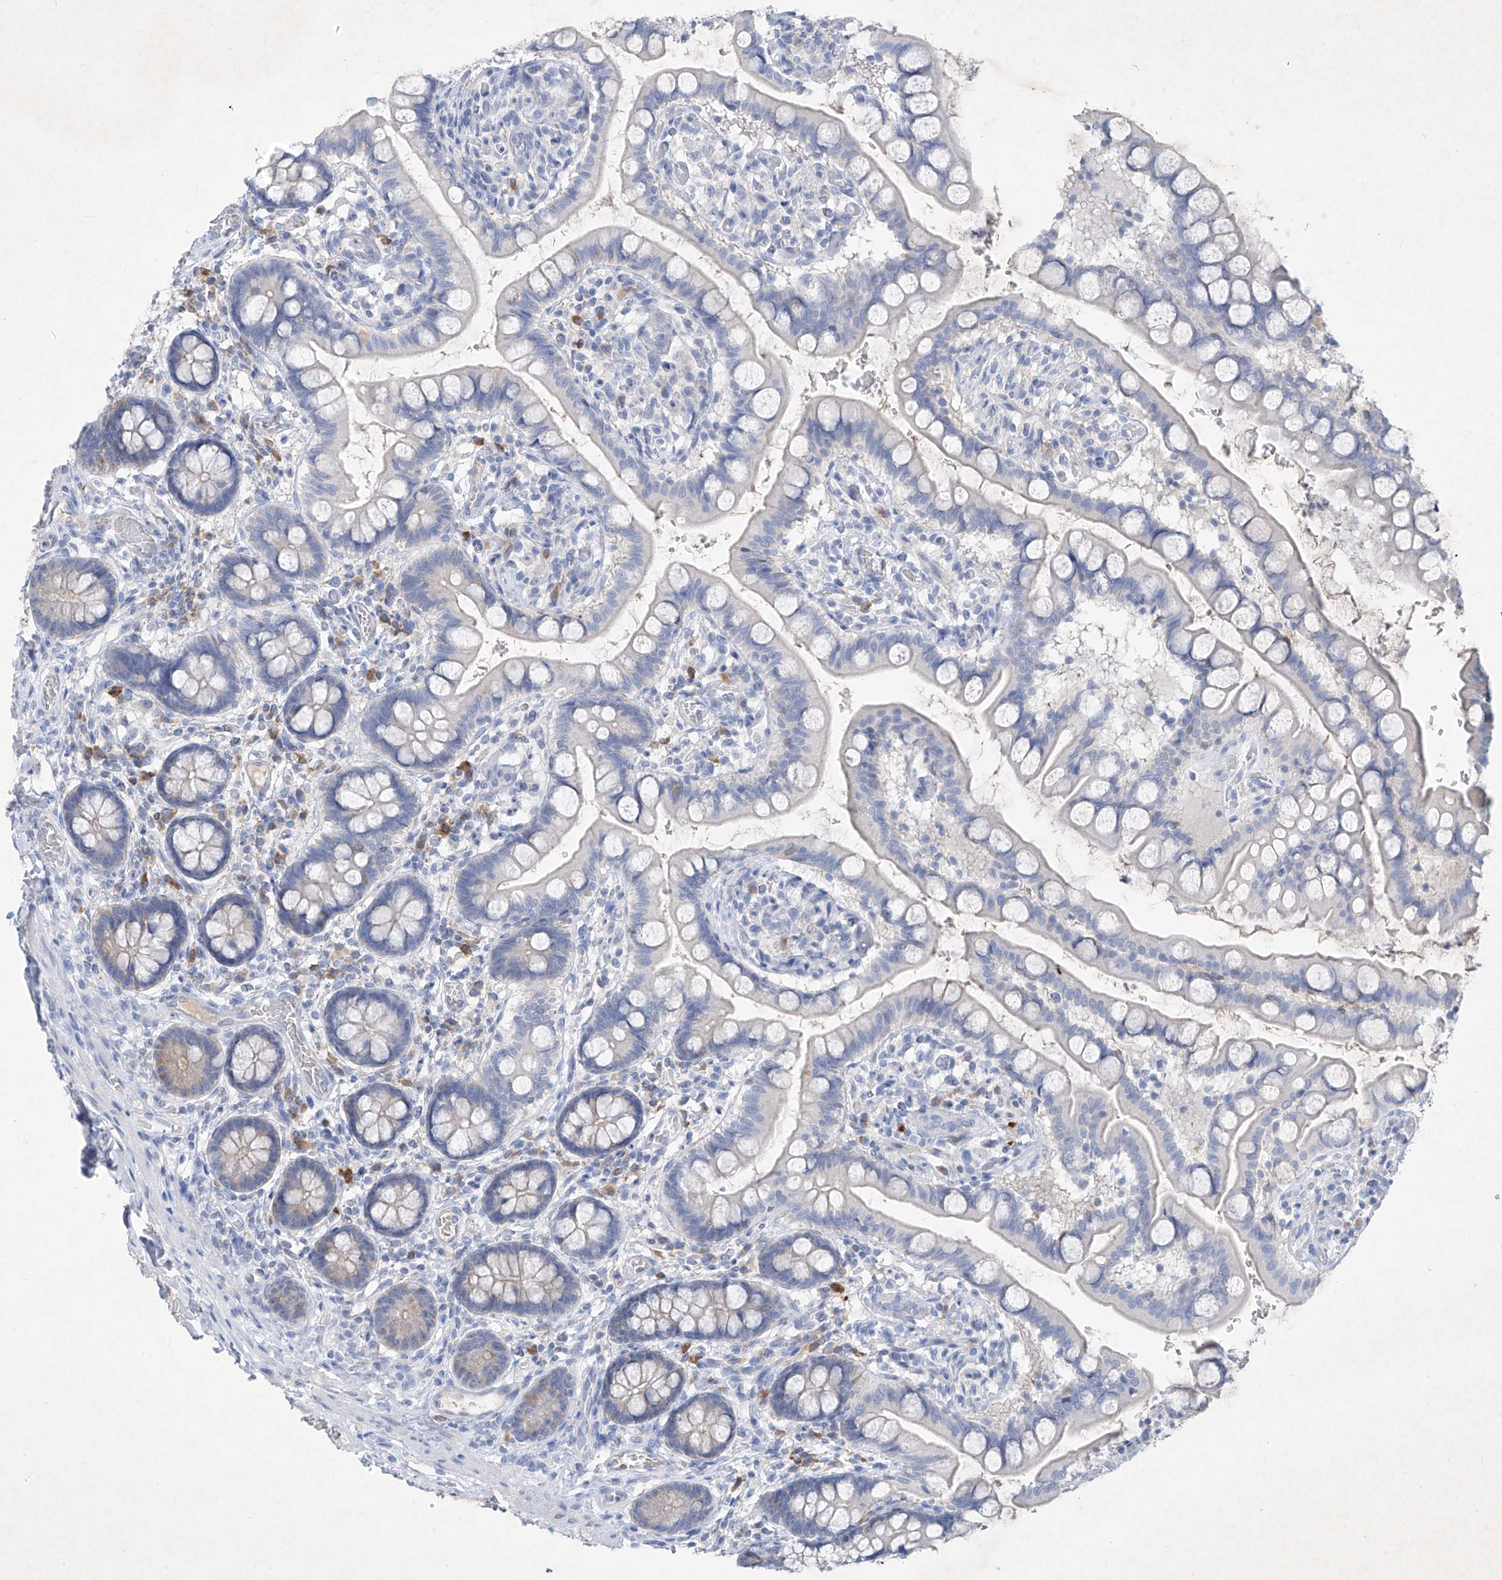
{"staining": {"intensity": "negative", "quantity": "none", "location": "none"}, "tissue": "small intestine", "cell_type": "Glandular cells", "image_type": "normal", "snomed": [{"axis": "morphology", "description": "Normal tissue, NOS"}, {"axis": "topography", "description": "Small intestine"}], "caption": "Normal small intestine was stained to show a protein in brown. There is no significant positivity in glandular cells. The staining is performed using DAB (3,3'-diaminobenzidine) brown chromogen with nuclei counter-stained in using hematoxylin.", "gene": "ASNS", "patient": {"sex": "male", "age": 52}}